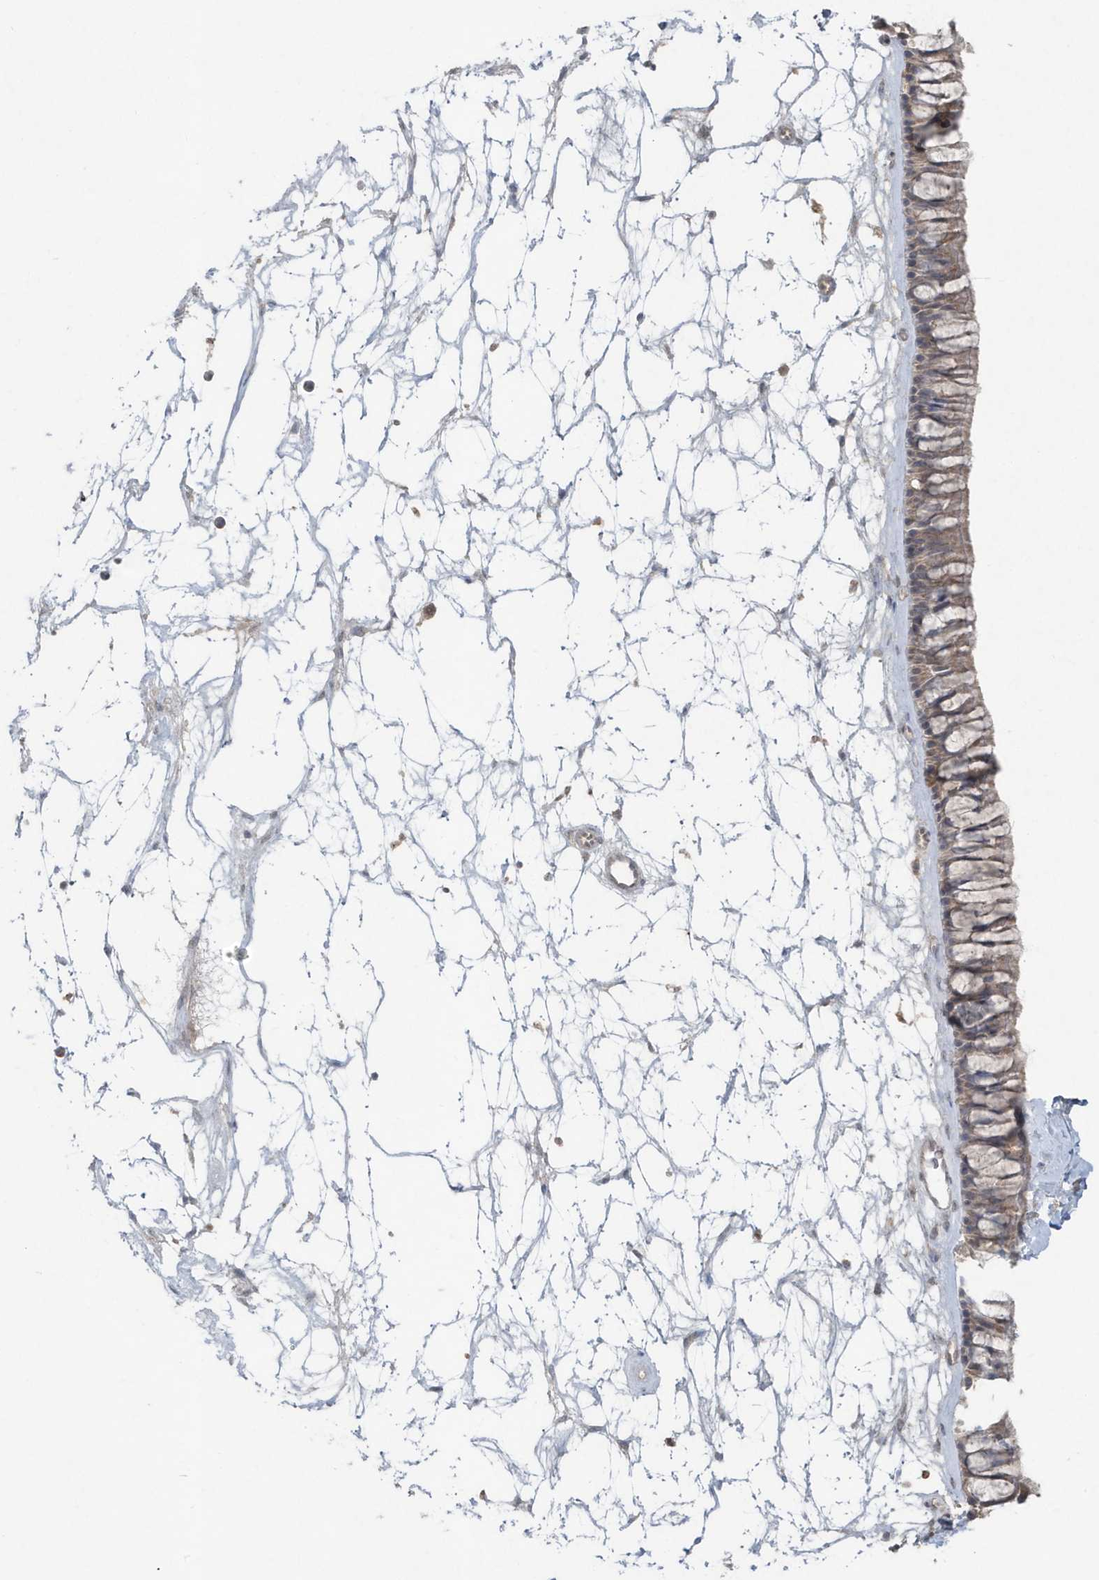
{"staining": {"intensity": "moderate", "quantity": "25%-75%", "location": "cytoplasmic/membranous"}, "tissue": "nasopharynx", "cell_type": "Respiratory epithelial cells", "image_type": "normal", "snomed": [{"axis": "morphology", "description": "Normal tissue, NOS"}, {"axis": "topography", "description": "Nasopharynx"}], "caption": "Protein staining of normal nasopharynx exhibits moderate cytoplasmic/membranous positivity in approximately 25%-75% of respiratory epithelial cells. The staining is performed using DAB brown chromogen to label protein expression. The nuclei are counter-stained blue using hematoxylin.", "gene": "C1RL", "patient": {"sex": "male", "age": 64}}